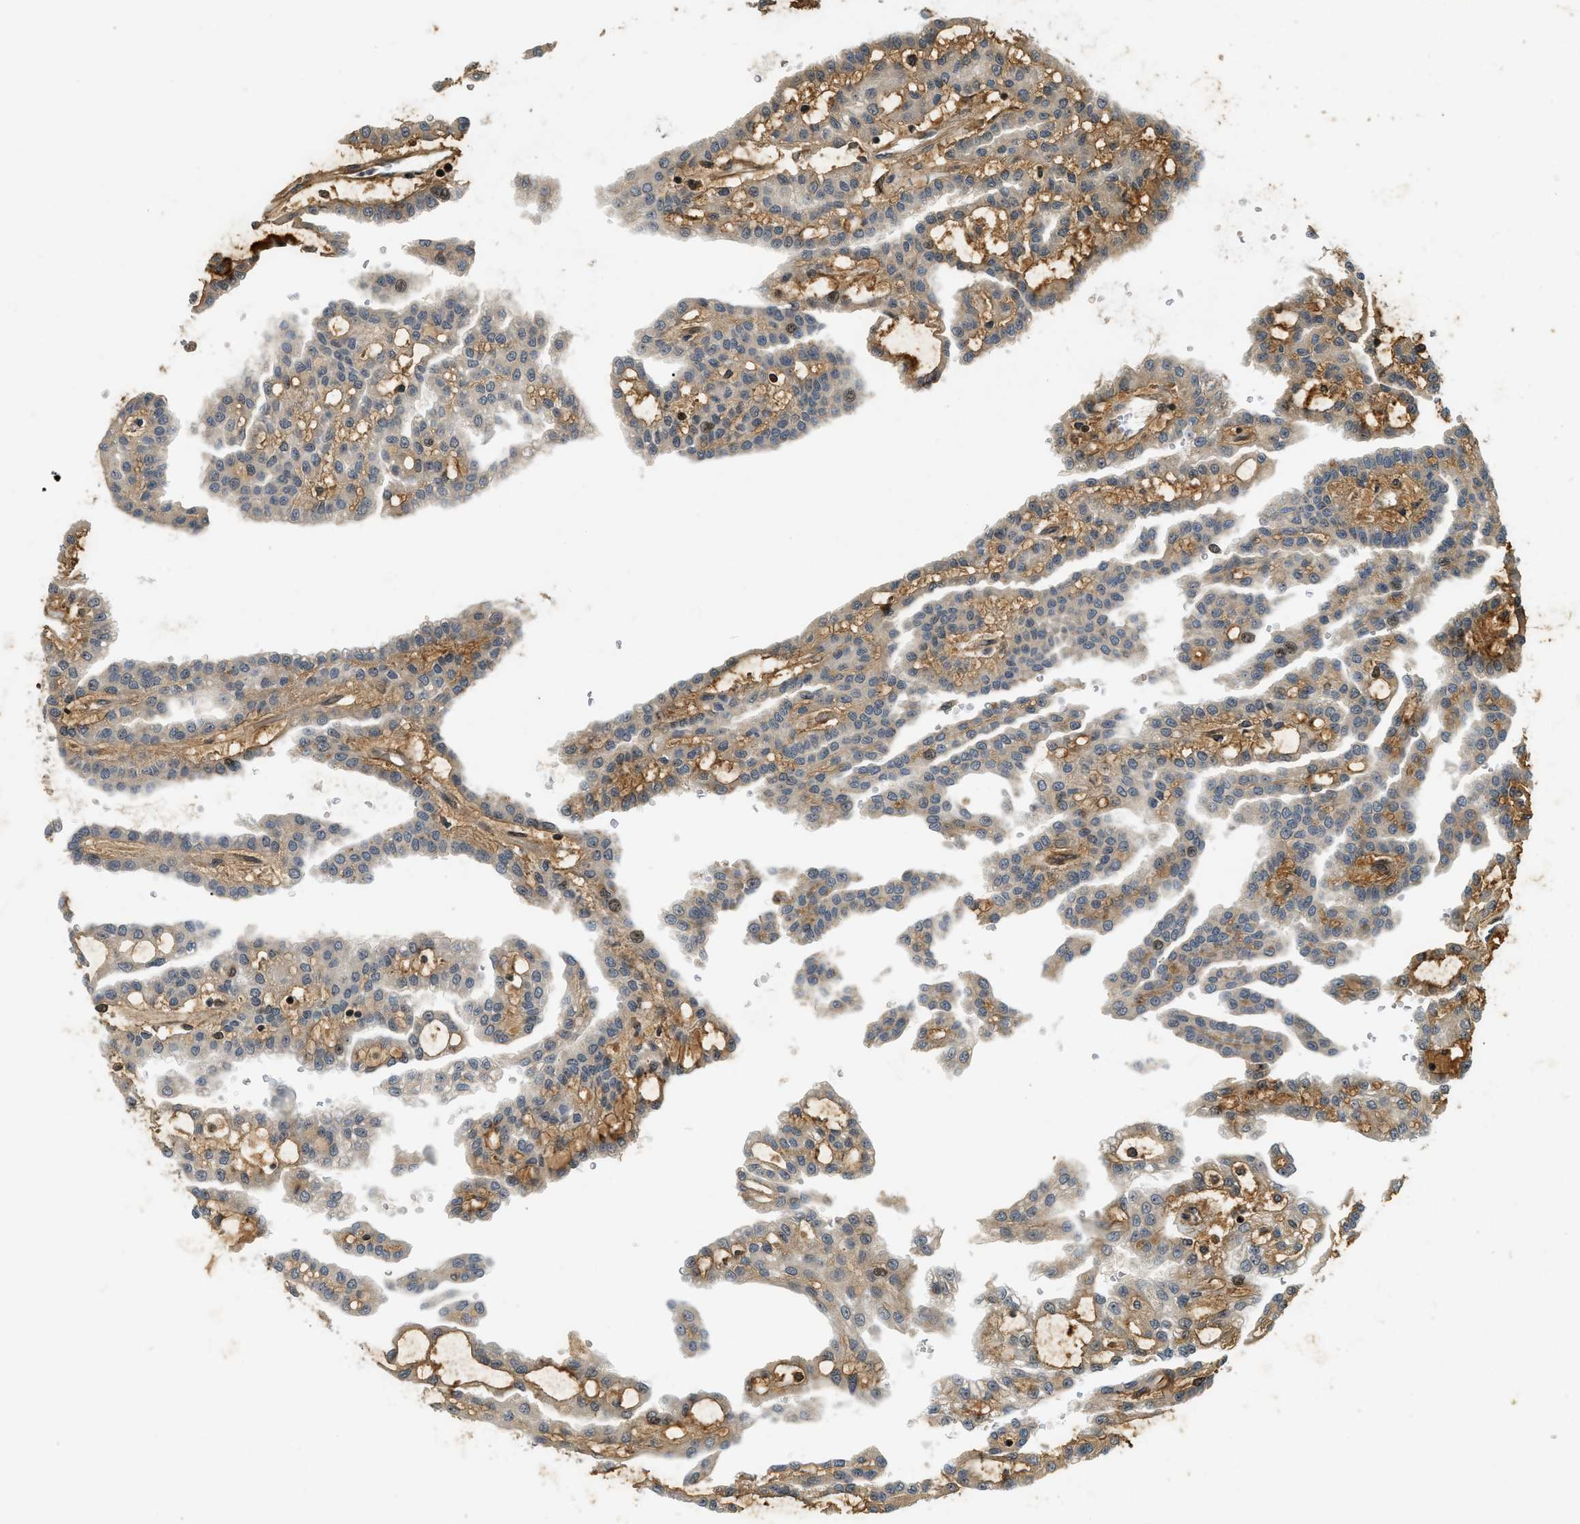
{"staining": {"intensity": "weak", "quantity": "<25%", "location": "nuclear"}, "tissue": "renal cancer", "cell_type": "Tumor cells", "image_type": "cancer", "snomed": [{"axis": "morphology", "description": "Adenocarcinoma, NOS"}, {"axis": "topography", "description": "Kidney"}], "caption": "Immunohistochemical staining of human renal adenocarcinoma displays no significant expression in tumor cells. Brightfield microscopy of immunohistochemistry stained with DAB (brown) and hematoxylin (blue), captured at high magnification.", "gene": "LTA4H", "patient": {"sex": "male", "age": 63}}